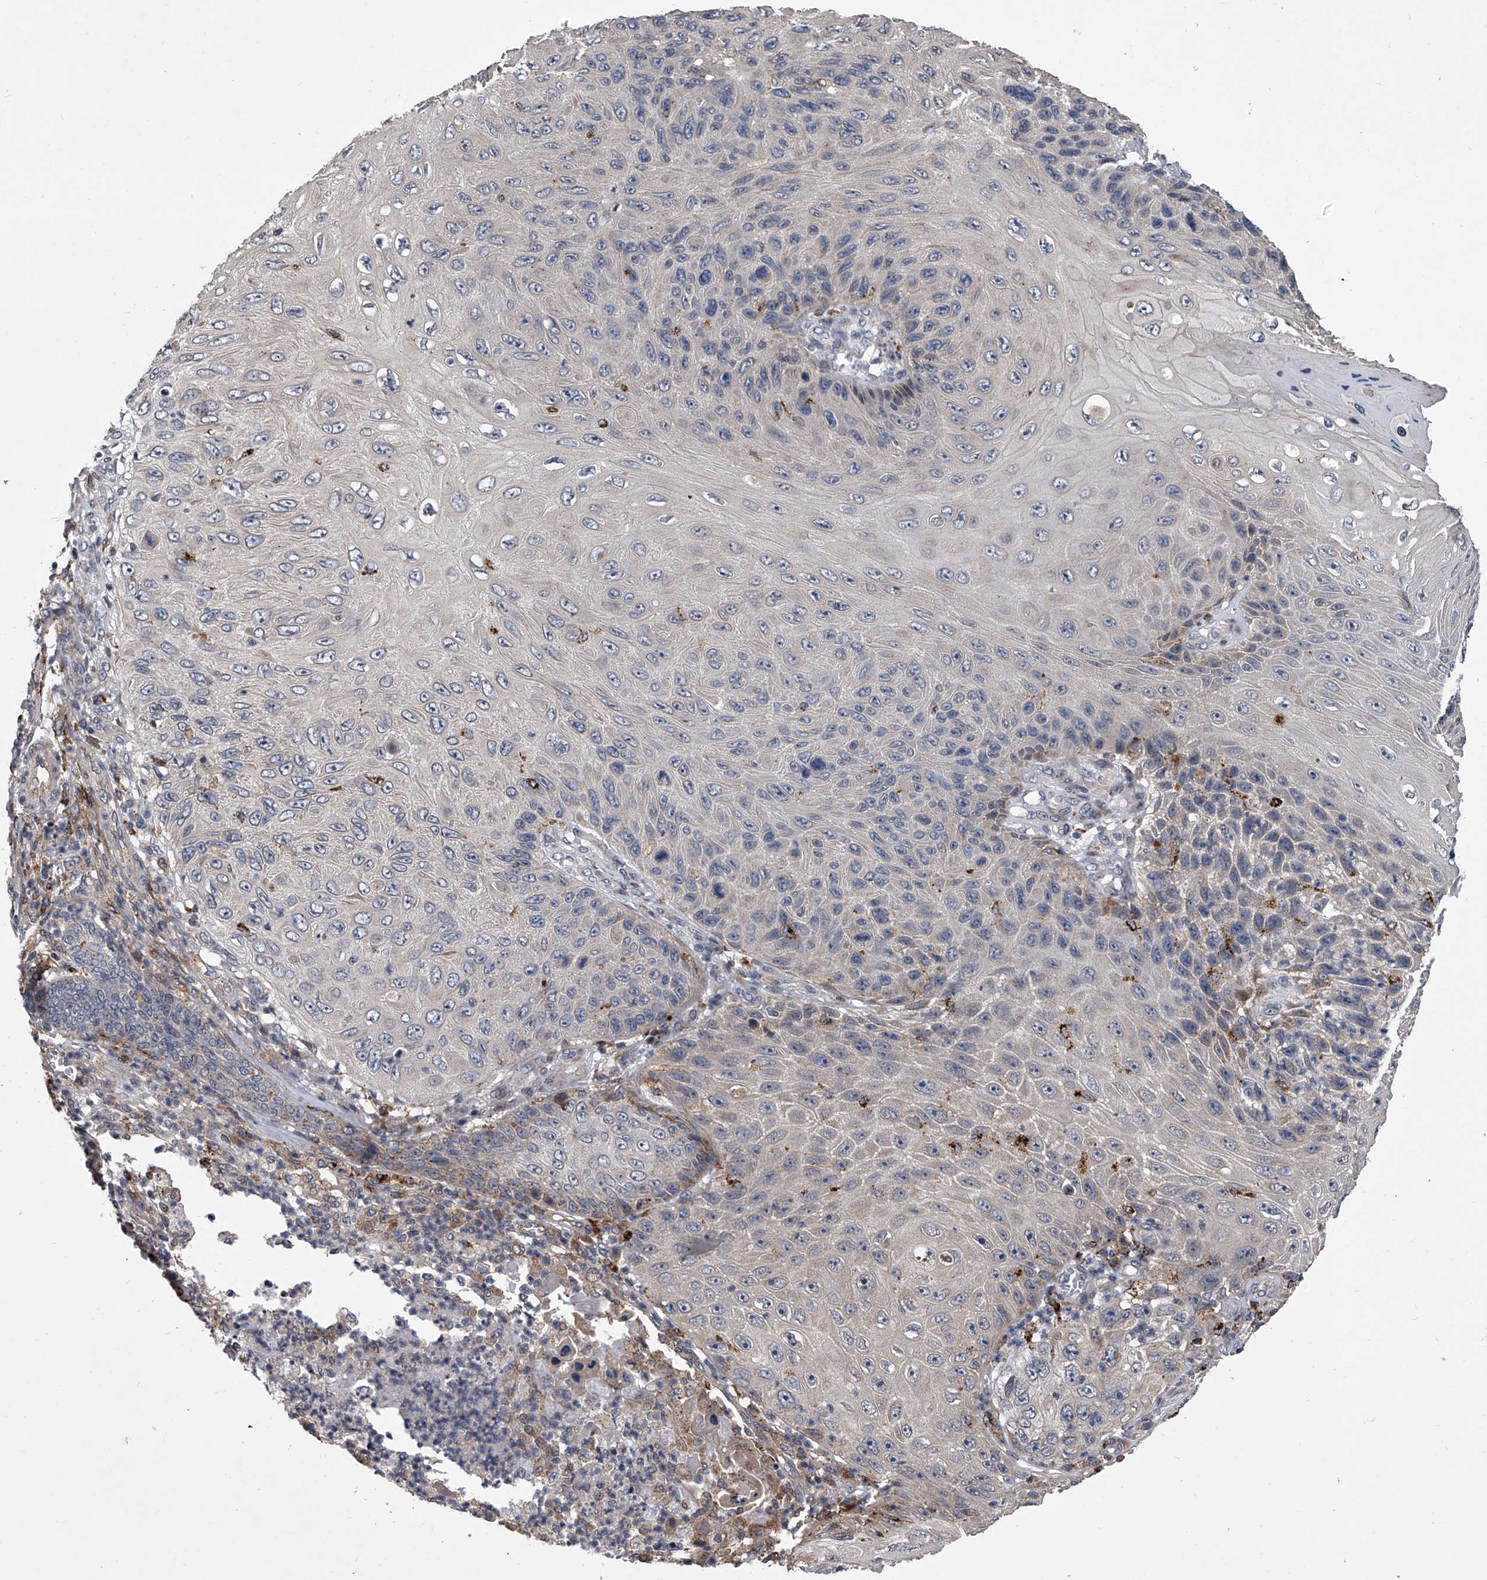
{"staining": {"intensity": "negative", "quantity": "none", "location": "none"}, "tissue": "skin cancer", "cell_type": "Tumor cells", "image_type": "cancer", "snomed": [{"axis": "morphology", "description": "Squamous cell carcinoma, NOS"}, {"axis": "topography", "description": "Skin"}], "caption": "Skin cancer (squamous cell carcinoma) stained for a protein using immunohistochemistry displays no positivity tumor cells.", "gene": "TRIM8", "patient": {"sex": "female", "age": 88}}